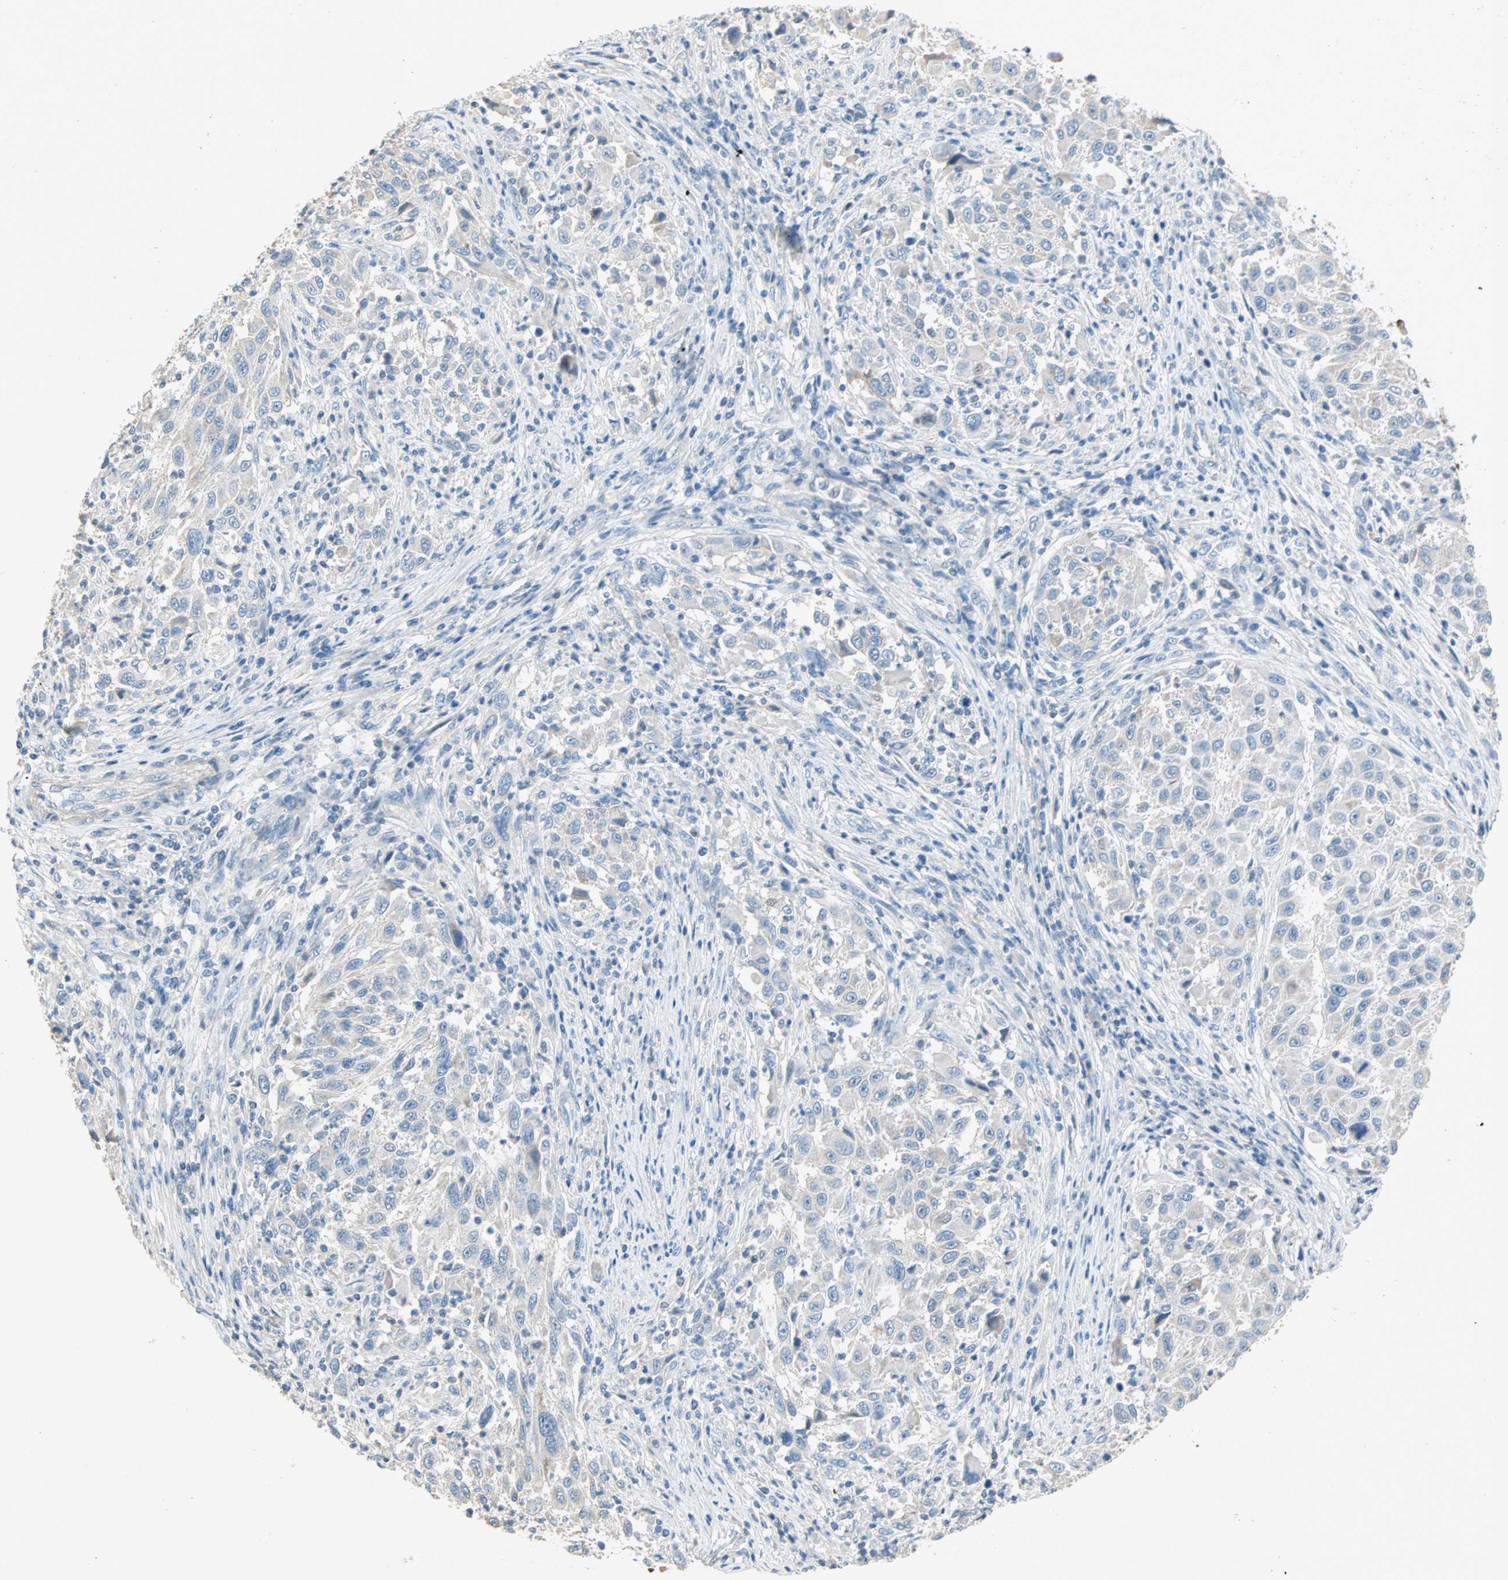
{"staining": {"intensity": "weak", "quantity": "25%-75%", "location": "cytoplasmic/membranous"}, "tissue": "melanoma", "cell_type": "Tumor cells", "image_type": "cancer", "snomed": [{"axis": "morphology", "description": "Malignant melanoma, Metastatic site"}, {"axis": "topography", "description": "Lymph node"}], "caption": "Tumor cells exhibit low levels of weak cytoplasmic/membranous staining in about 25%-75% of cells in human melanoma.", "gene": "ACVRL1", "patient": {"sex": "male", "age": 61}}